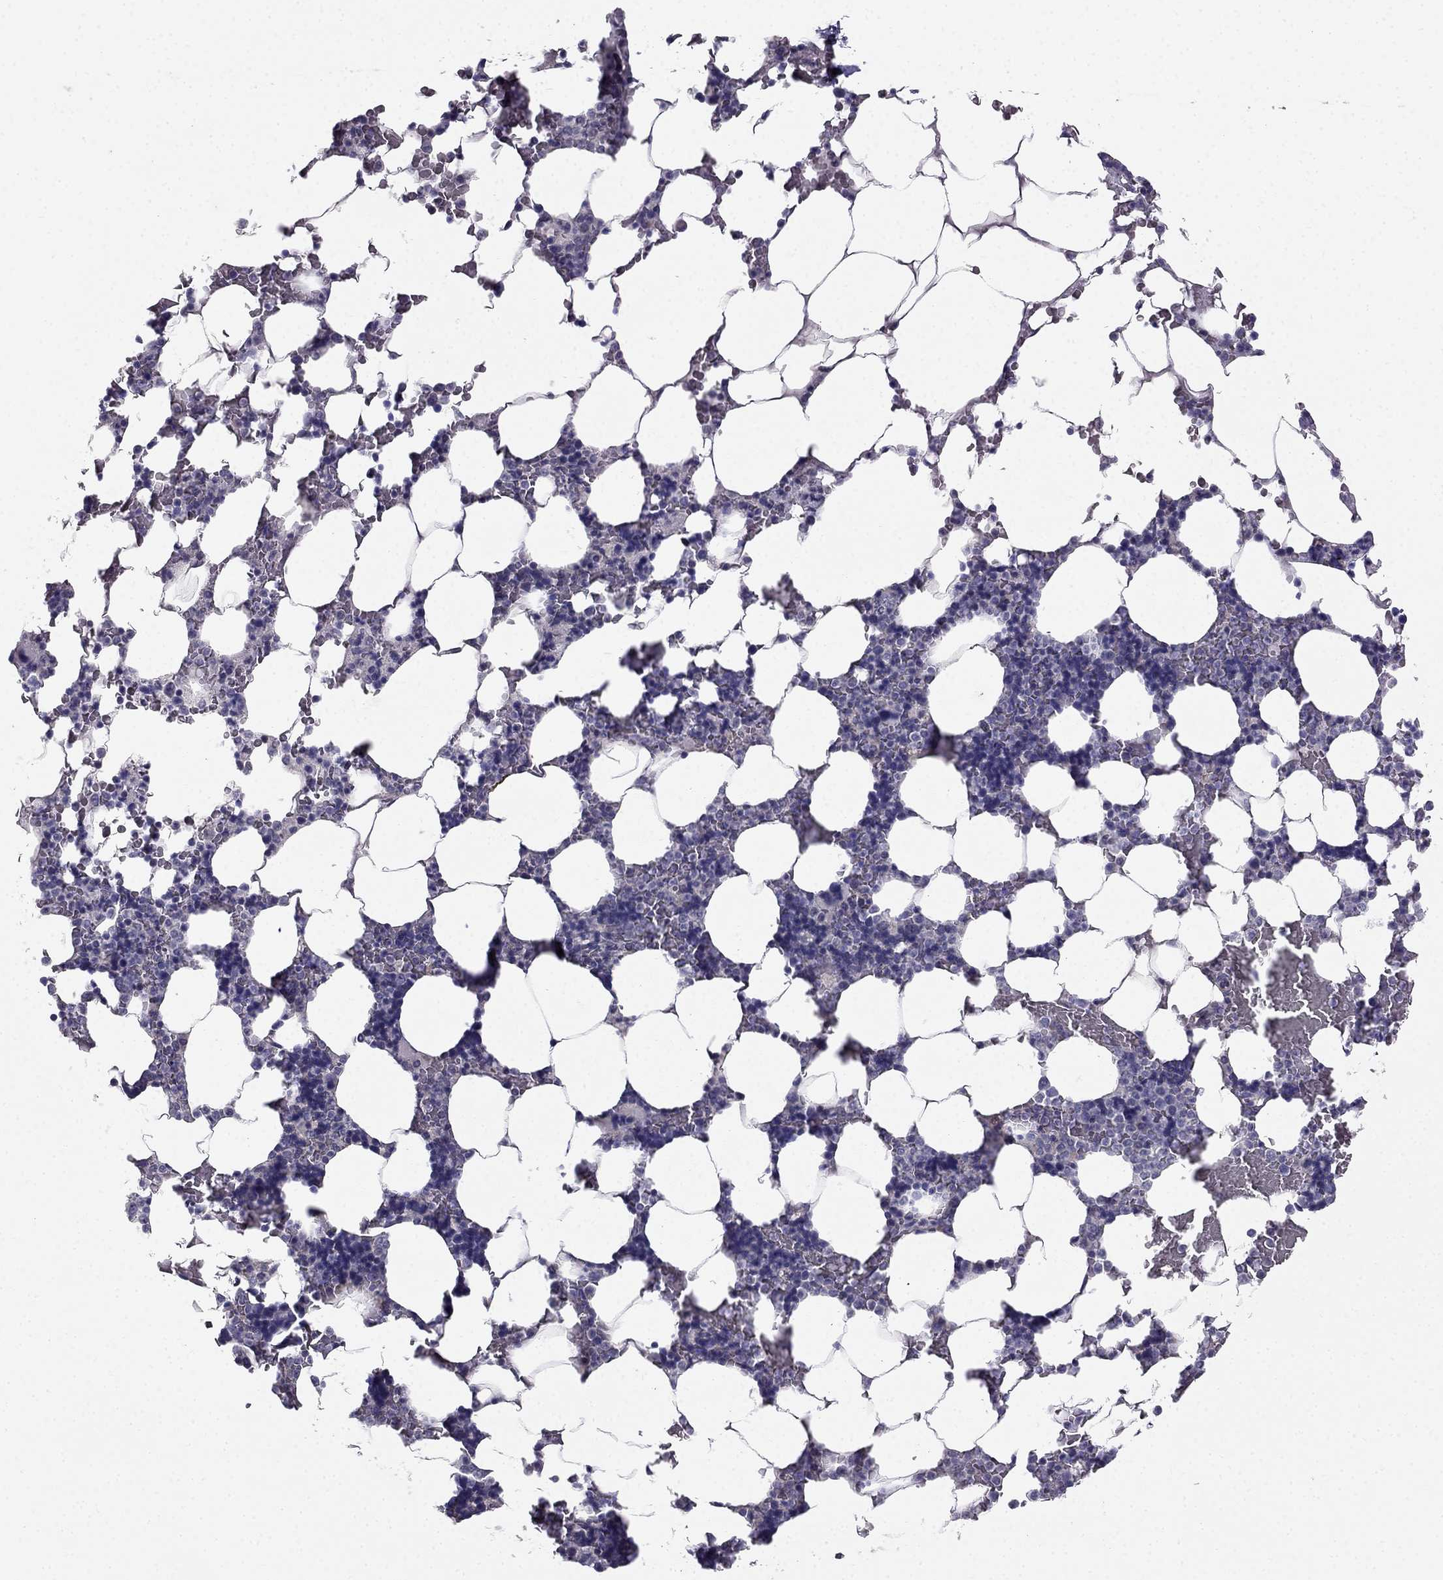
{"staining": {"intensity": "negative", "quantity": "none", "location": "none"}, "tissue": "bone marrow", "cell_type": "Hematopoietic cells", "image_type": "normal", "snomed": [{"axis": "morphology", "description": "Normal tissue, NOS"}, {"axis": "topography", "description": "Bone marrow"}], "caption": "Micrograph shows no significant protein positivity in hematopoietic cells of benign bone marrow.", "gene": "HSFX1", "patient": {"sex": "male", "age": 51}}